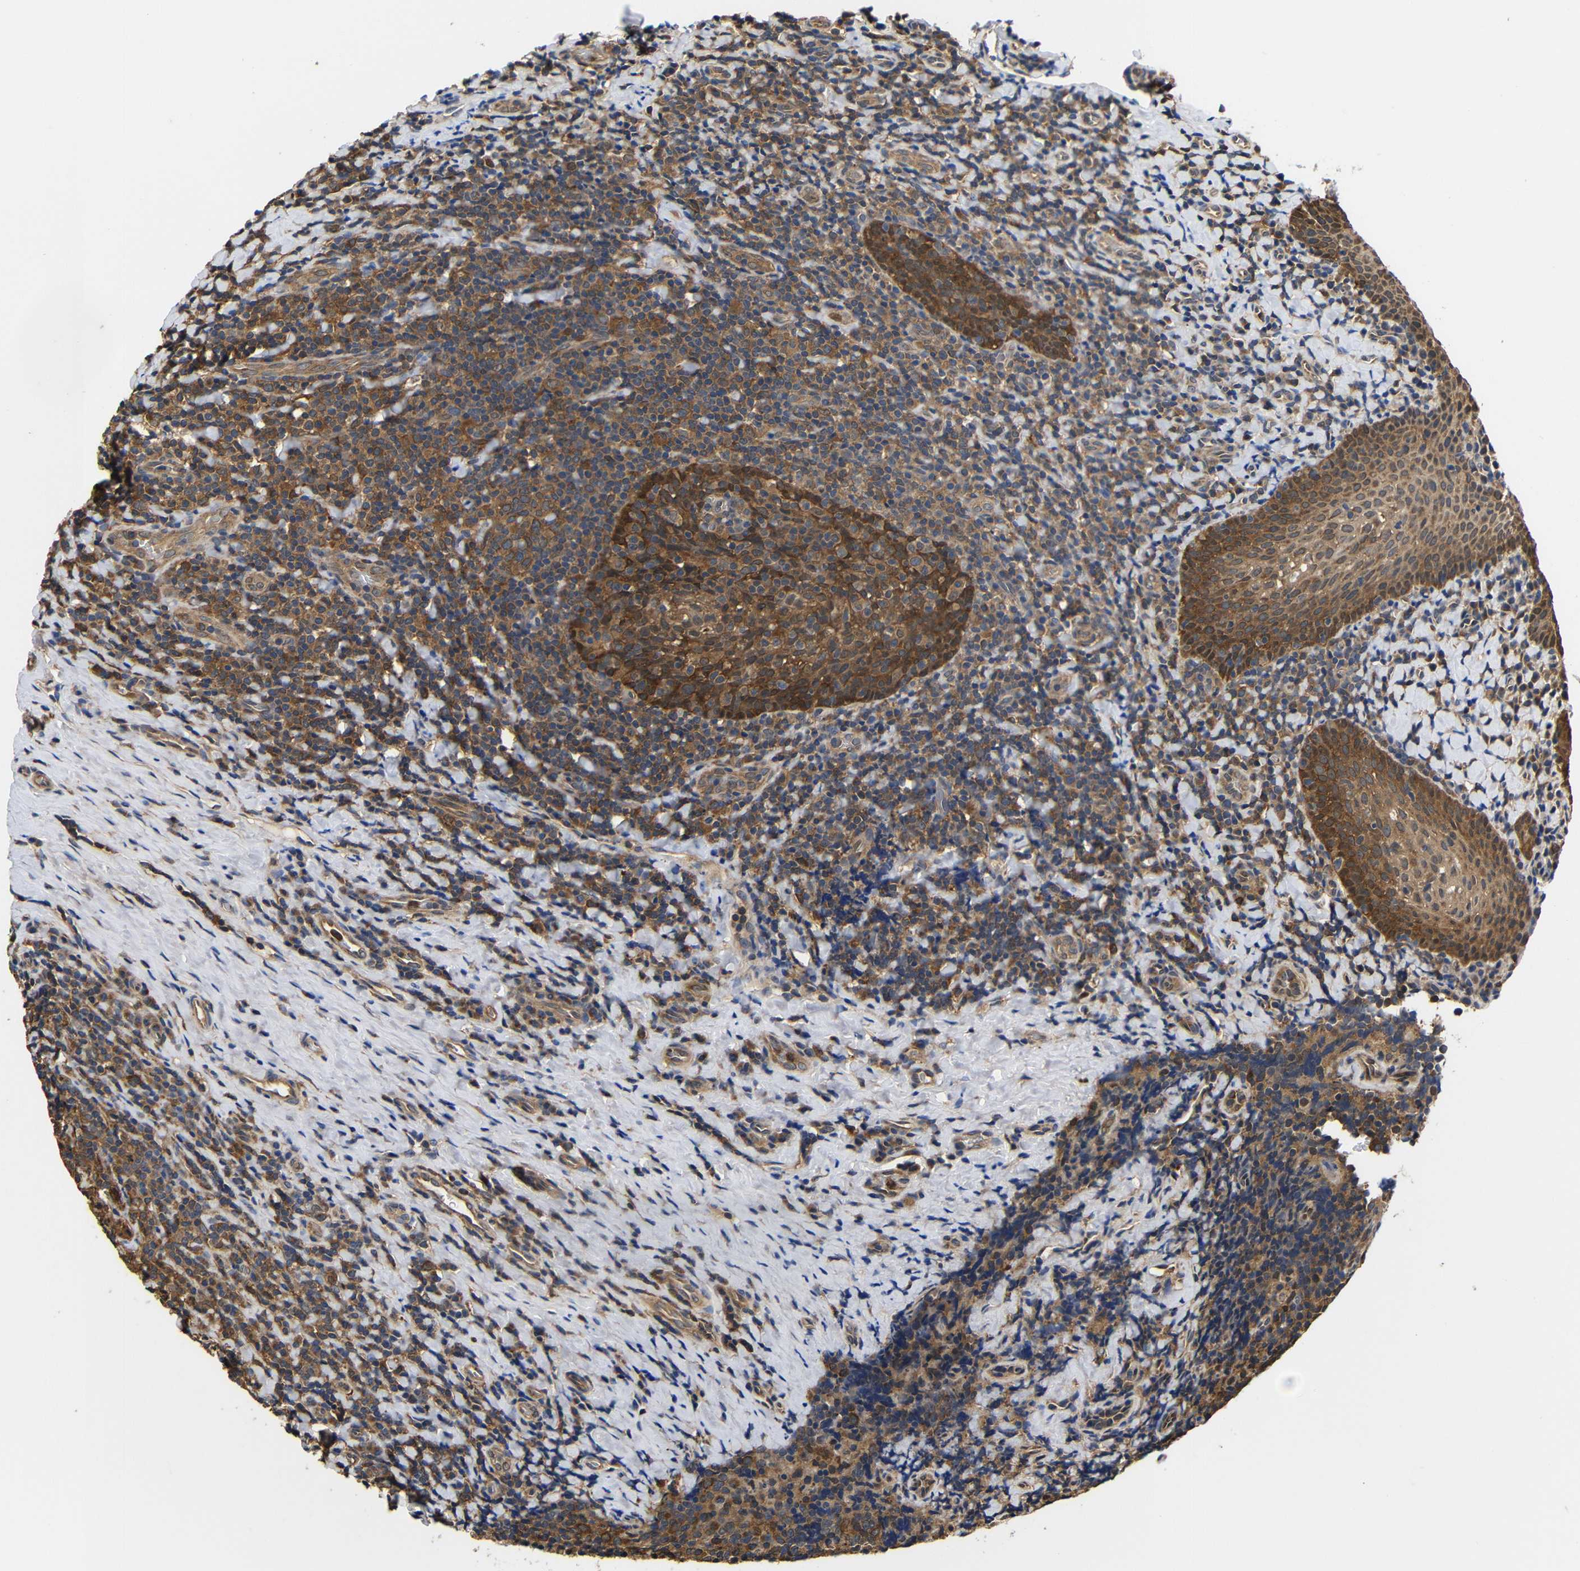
{"staining": {"intensity": "moderate", "quantity": ">75%", "location": "cytoplasmic/membranous"}, "tissue": "tonsil", "cell_type": "Germinal center cells", "image_type": "normal", "snomed": [{"axis": "morphology", "description": "Normal tissue, NOS"}, {"axis": "topography", "description": "Tonsil"}], "caption": "High-power microscopy captured an IHC image of normal tonsil, revealing moderate cytoplasmic/membranous positivity in approximately >75% of germinal center cells.", "gene": "LRRCC1", "patient": {"sex": "male", "age": 17}}